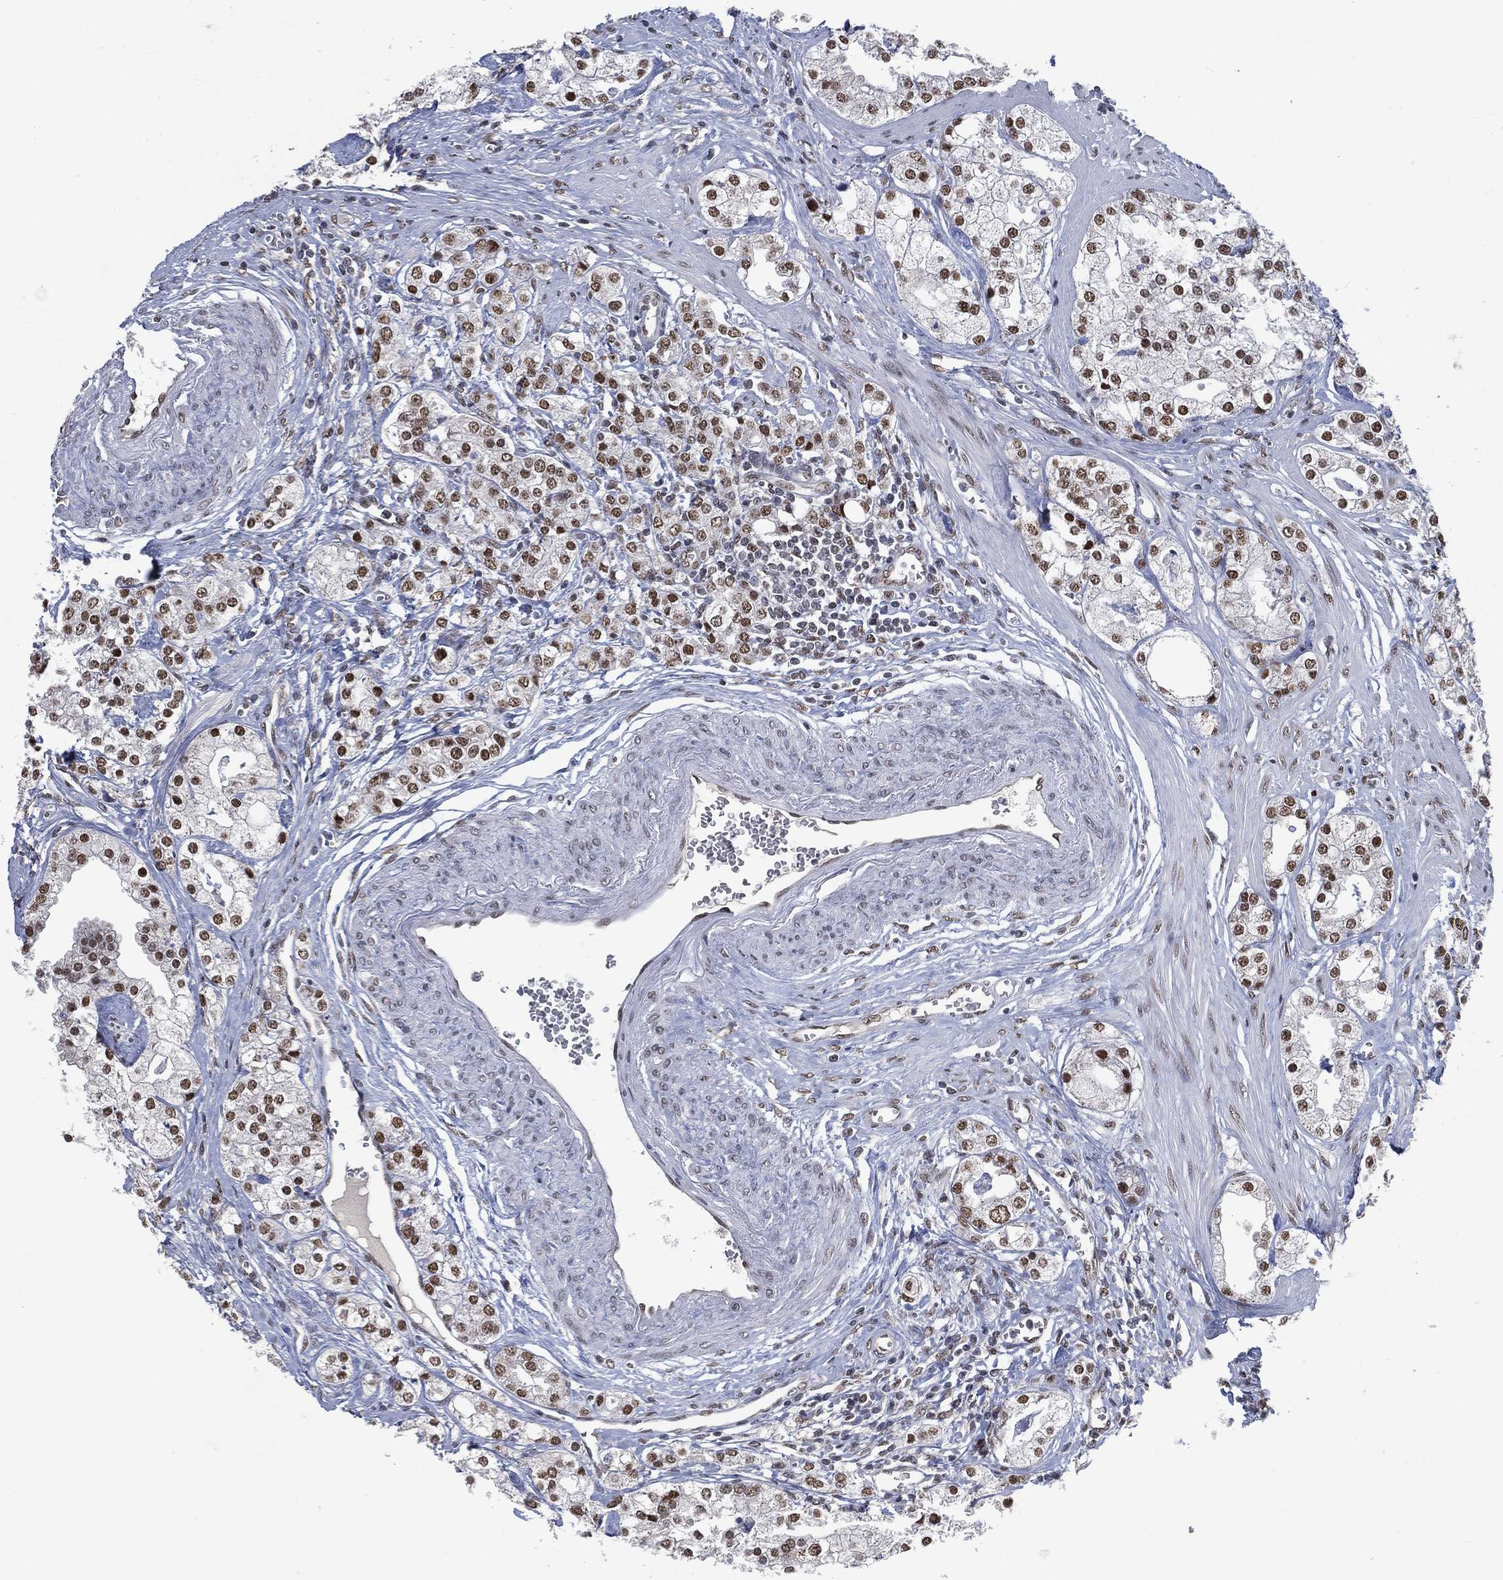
{"staining": {"intensity": "moderate", "quantity": "25%-75%", "location": "nuclear"}, "tissue": "prostate cancer", "cell_type": "Tumor cells", "image_type": "cancer", "snomed": [{"axis": "morphology", "description": "Adenocarcinoma, NOS"}, {"axis": "topography", "description": "Prostate and seminal vesicle, NOS"}, {"axis": "topography", "description": "Prostate"}], "caption": "Moderate nuclear protein expression is present in about 25%-75% of tumor cells in prostate adenocarcinoma.", "gene": "YLPM1", "patient": {"sex": "male", "age": 62}}